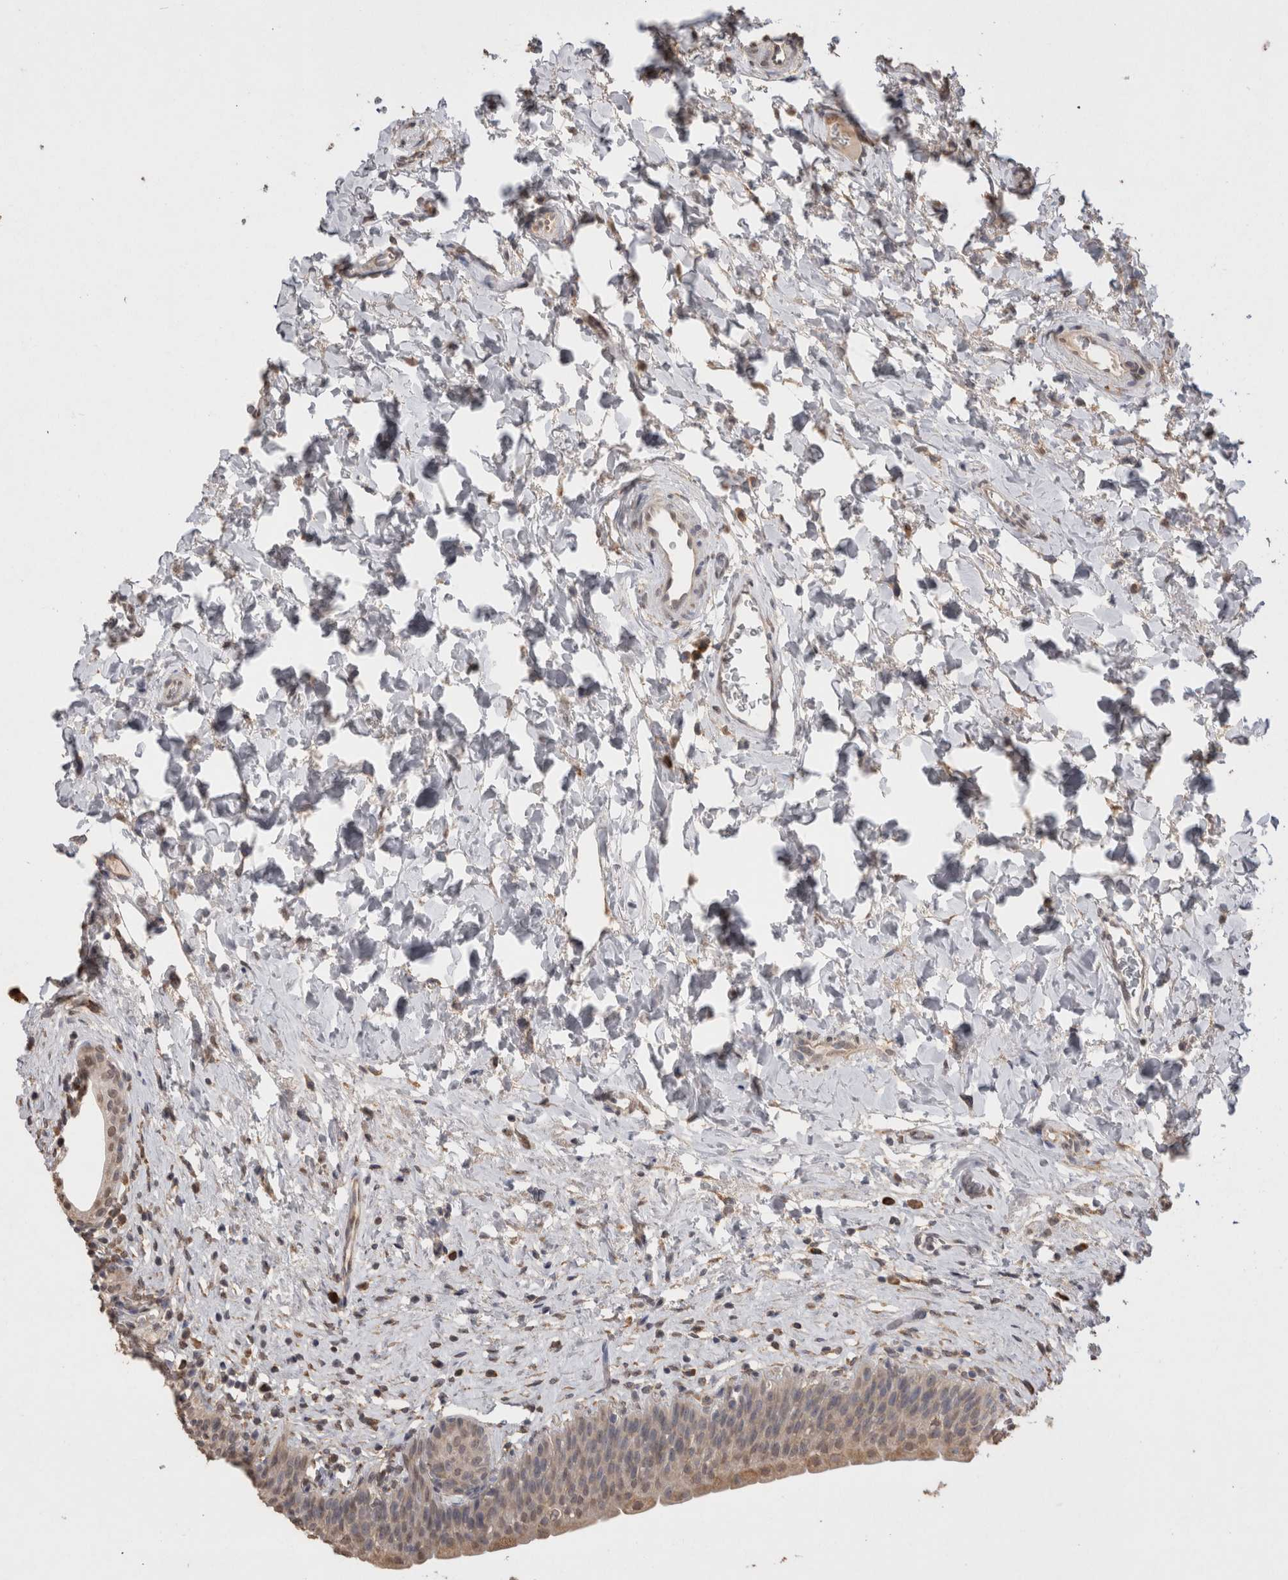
{"staining": {"intensity": "weak", "quantity": "25%-75%", "location": "cytoplasmic/membranous"}, "tissue": "urinary bladder", "cell_type": "Urothelial cells", "image_type": "normal", "snomed": [{"axis": "morphology", "description": "Normal tissue, NOS"}, {"axis": "topography", "description": "Urinary bladder"}], "caption": "Urinary bladder stained with IHC demonstrates weak cytoplasmic/membranous staining in about 25%-75% of urothelial cells. The protein is stained brown, and the nuclei are stained in blue (DAB IHC with brightfield microscopy, high magnification).", "gene": "NOMO1", "patient": {"sex": "male", "age": 83}}